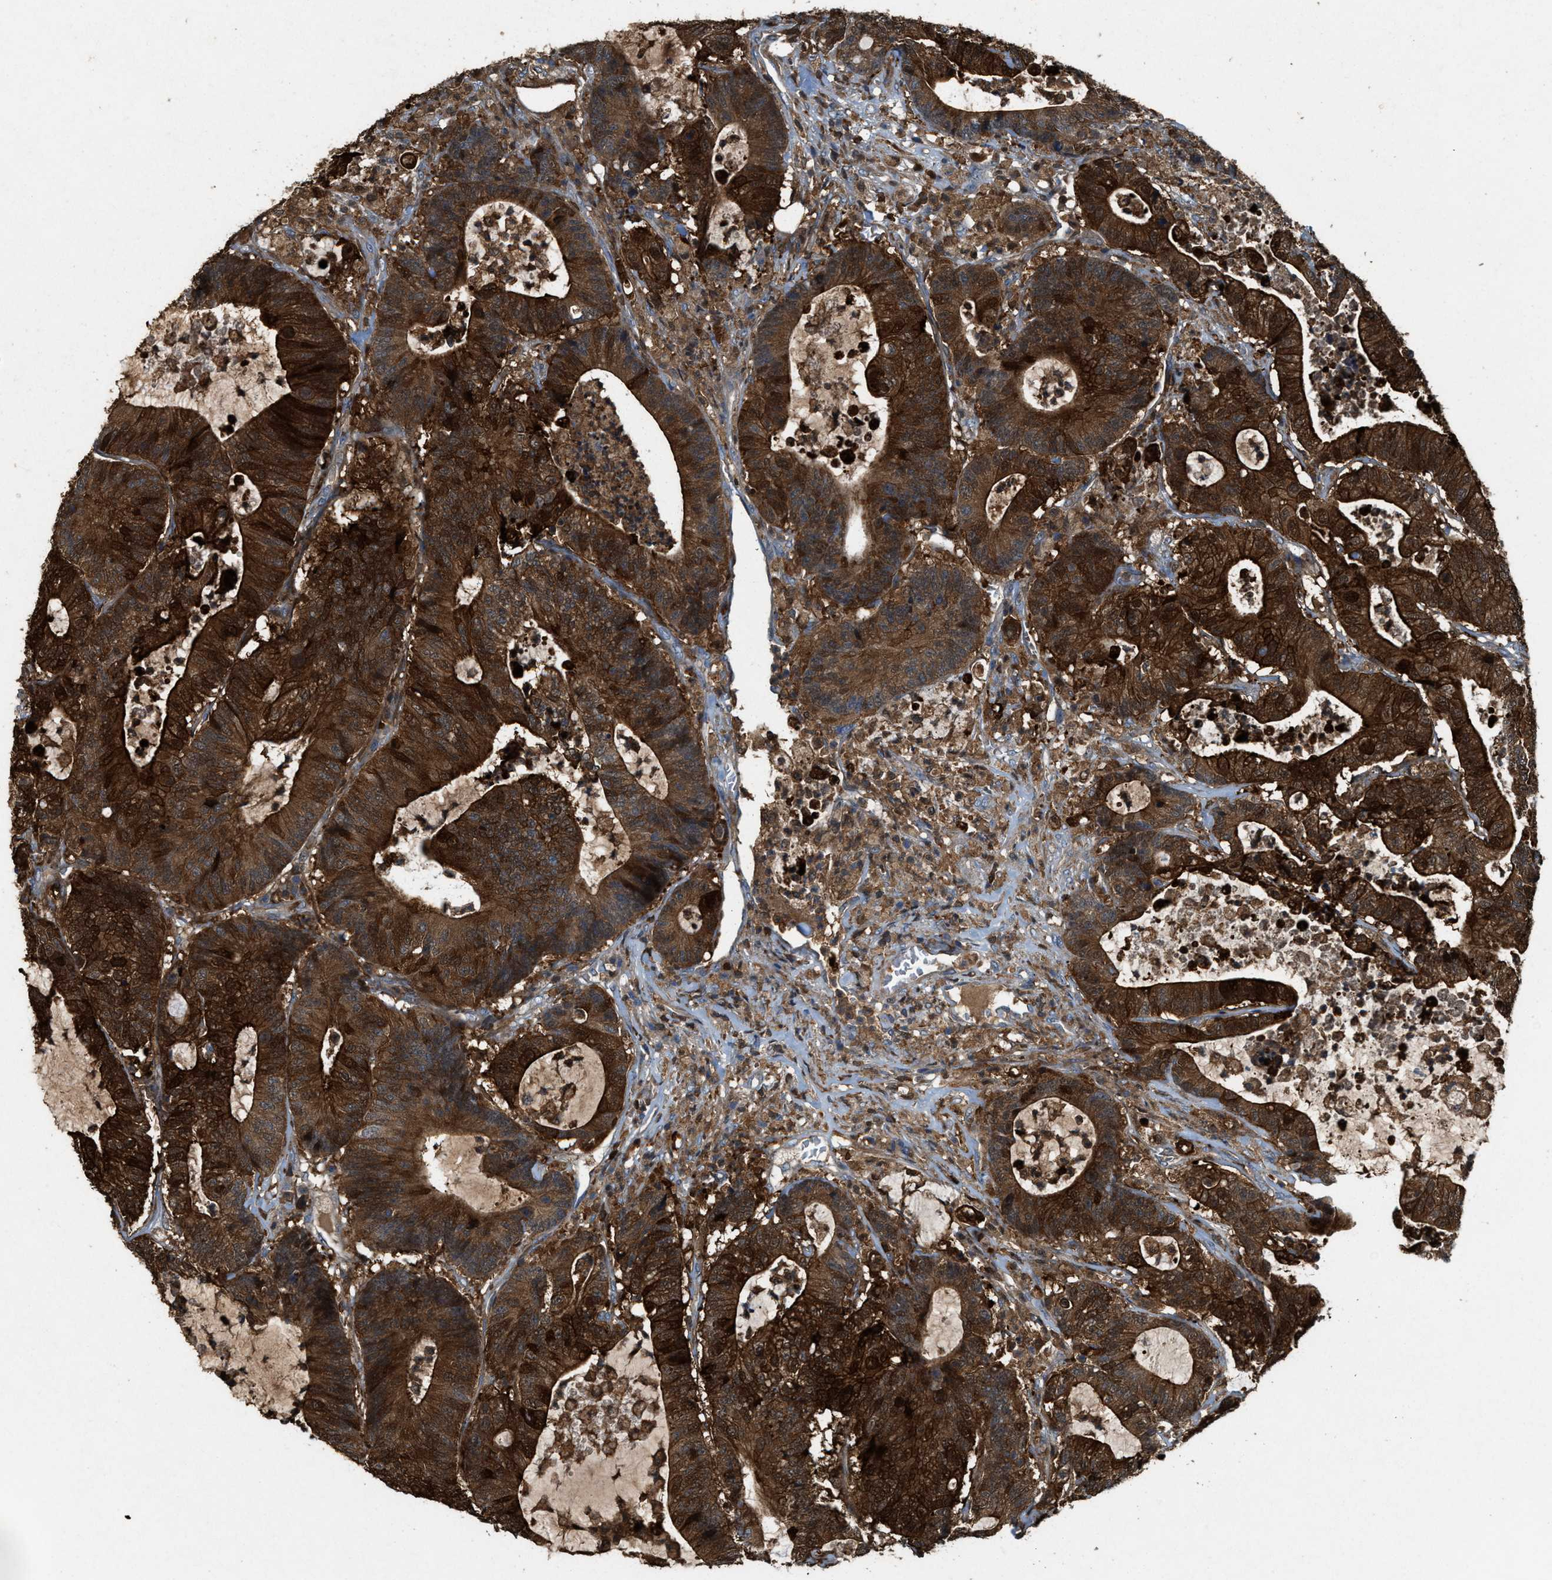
{"staining": {"intensity": "strong", "quantity": ">75%", "location": "cytoplasmic/membranous"}, "tissue": "colorectal cancer", "cell_type": "Tumor cells", "image_type": "cancer", "snomed": [{"axis": "morphology", "description": "Adenocarcinoma, NOS"}, {"axis": "topography", "description": "Colon"}], "caption": "Protein expression analysis of colorectal cancer exhibits strong cytoplasmic/membranous positivity in approximately >75% of tumor cells.", "gene": "SERPINB5", "patient": {"sex": "female", "age": 84}}